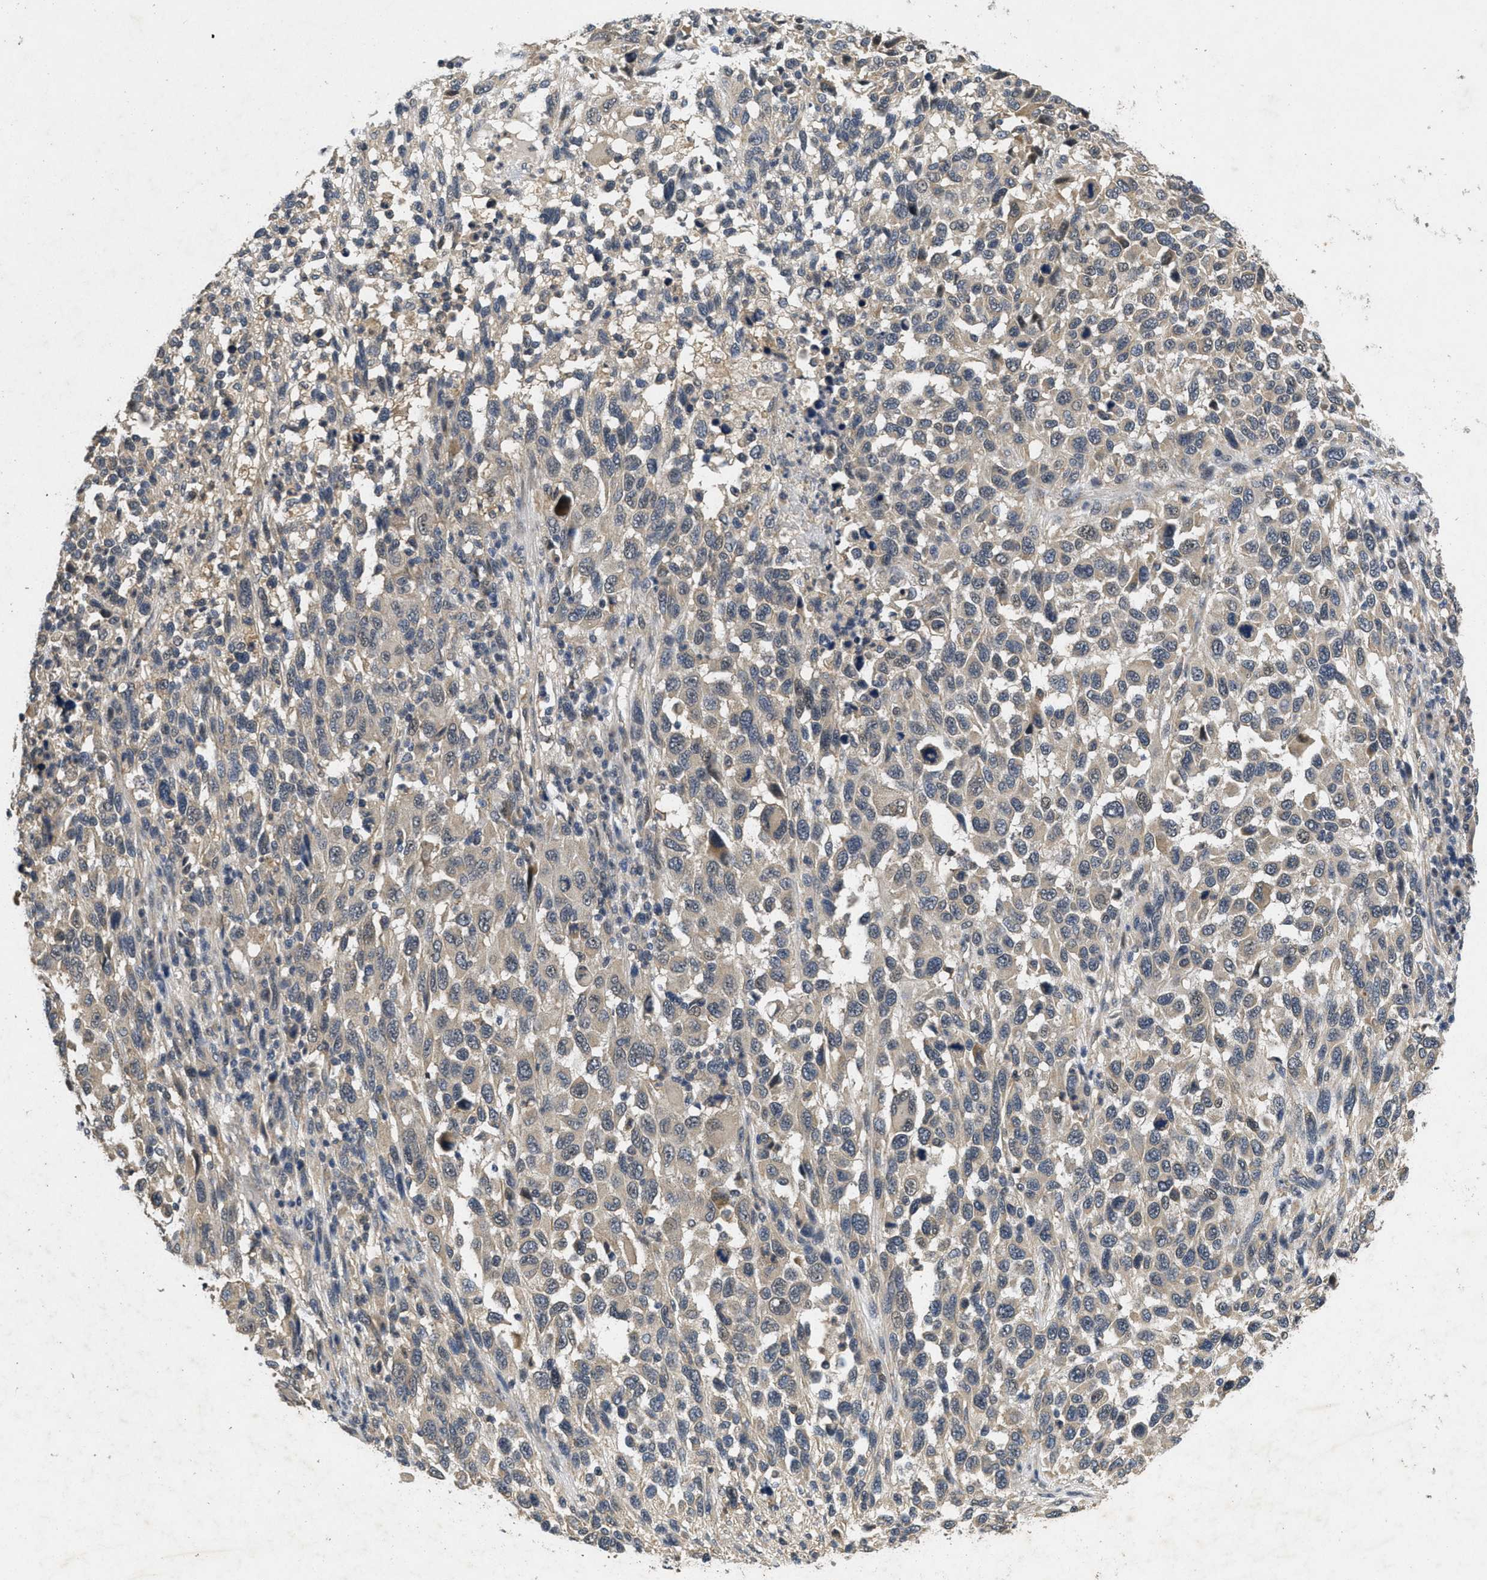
{"staining": {"intensity": "negative", "quantity": "none", "location": "none"}, "tissue": "melanoma", "cell_type": "Tumor cells", "image_type": "cancer", "snomed": [{"axis": "morphology", "description": "Malignant melanoma, Metastatic site"}, {"axis": "topography", "description": "Lymph node"}], "caption": "Immunohistochemical staining of human melanoma displays no significant staining in tumor cells.", "gene": "PAPOLG", "patient": {"sex": "male", "age": 61}}